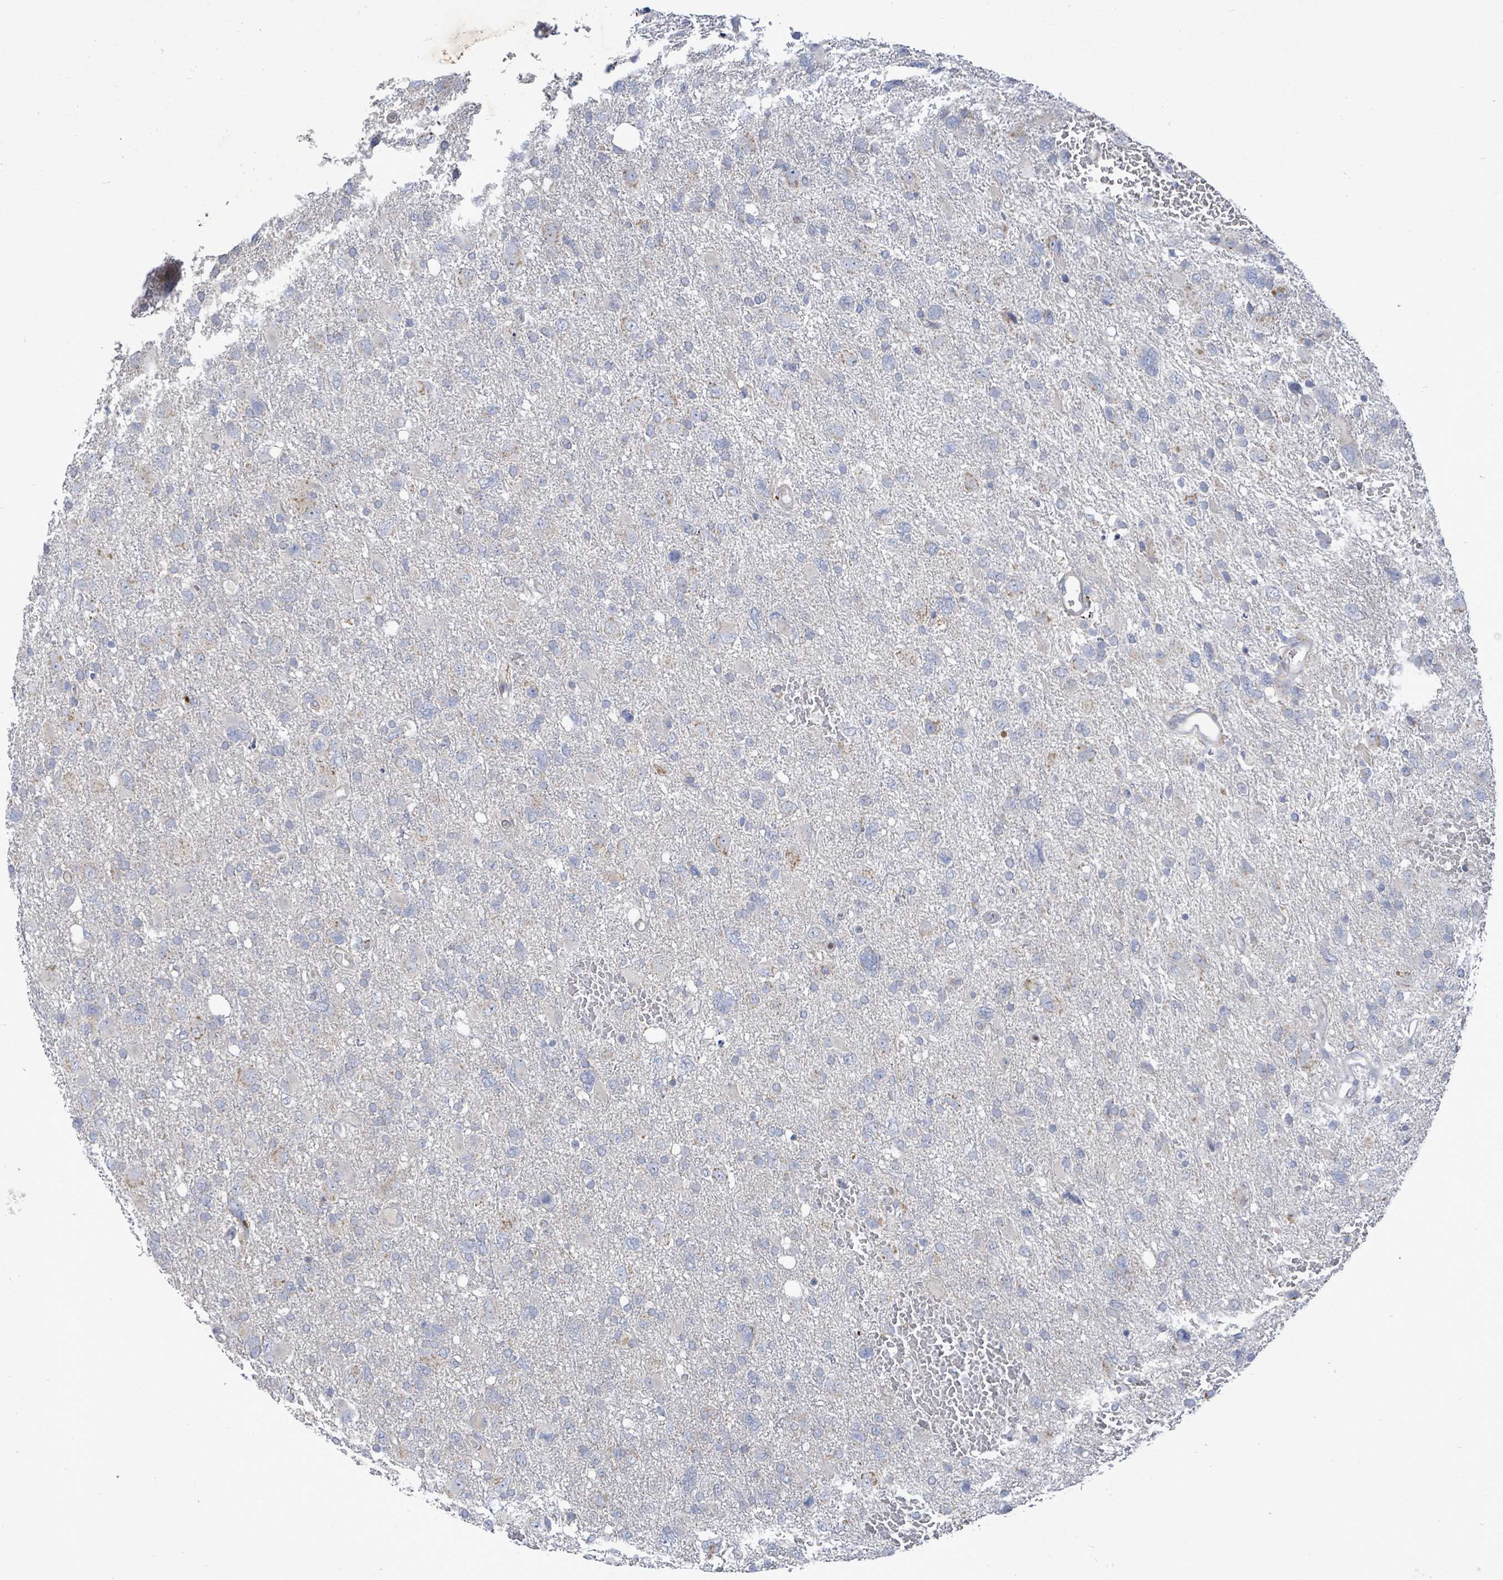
{"staining": {"intensity": "negative", "quantity": "none", "location": "none"}, "tissue": "glioma", "cell_type": "Tumor cells", "image_type": "cancer", "snomed": [{"axis": "morphology", "description": "Glioma, malignant, High grade"}, {"axis": "topography", "description": "Brain"}], "caption": "An image of human high-grade glioma (malignant) is negative for staining in tumor cells.", "gene": "ZFPM1", "patient": {"sex": "male", "age": 61}}